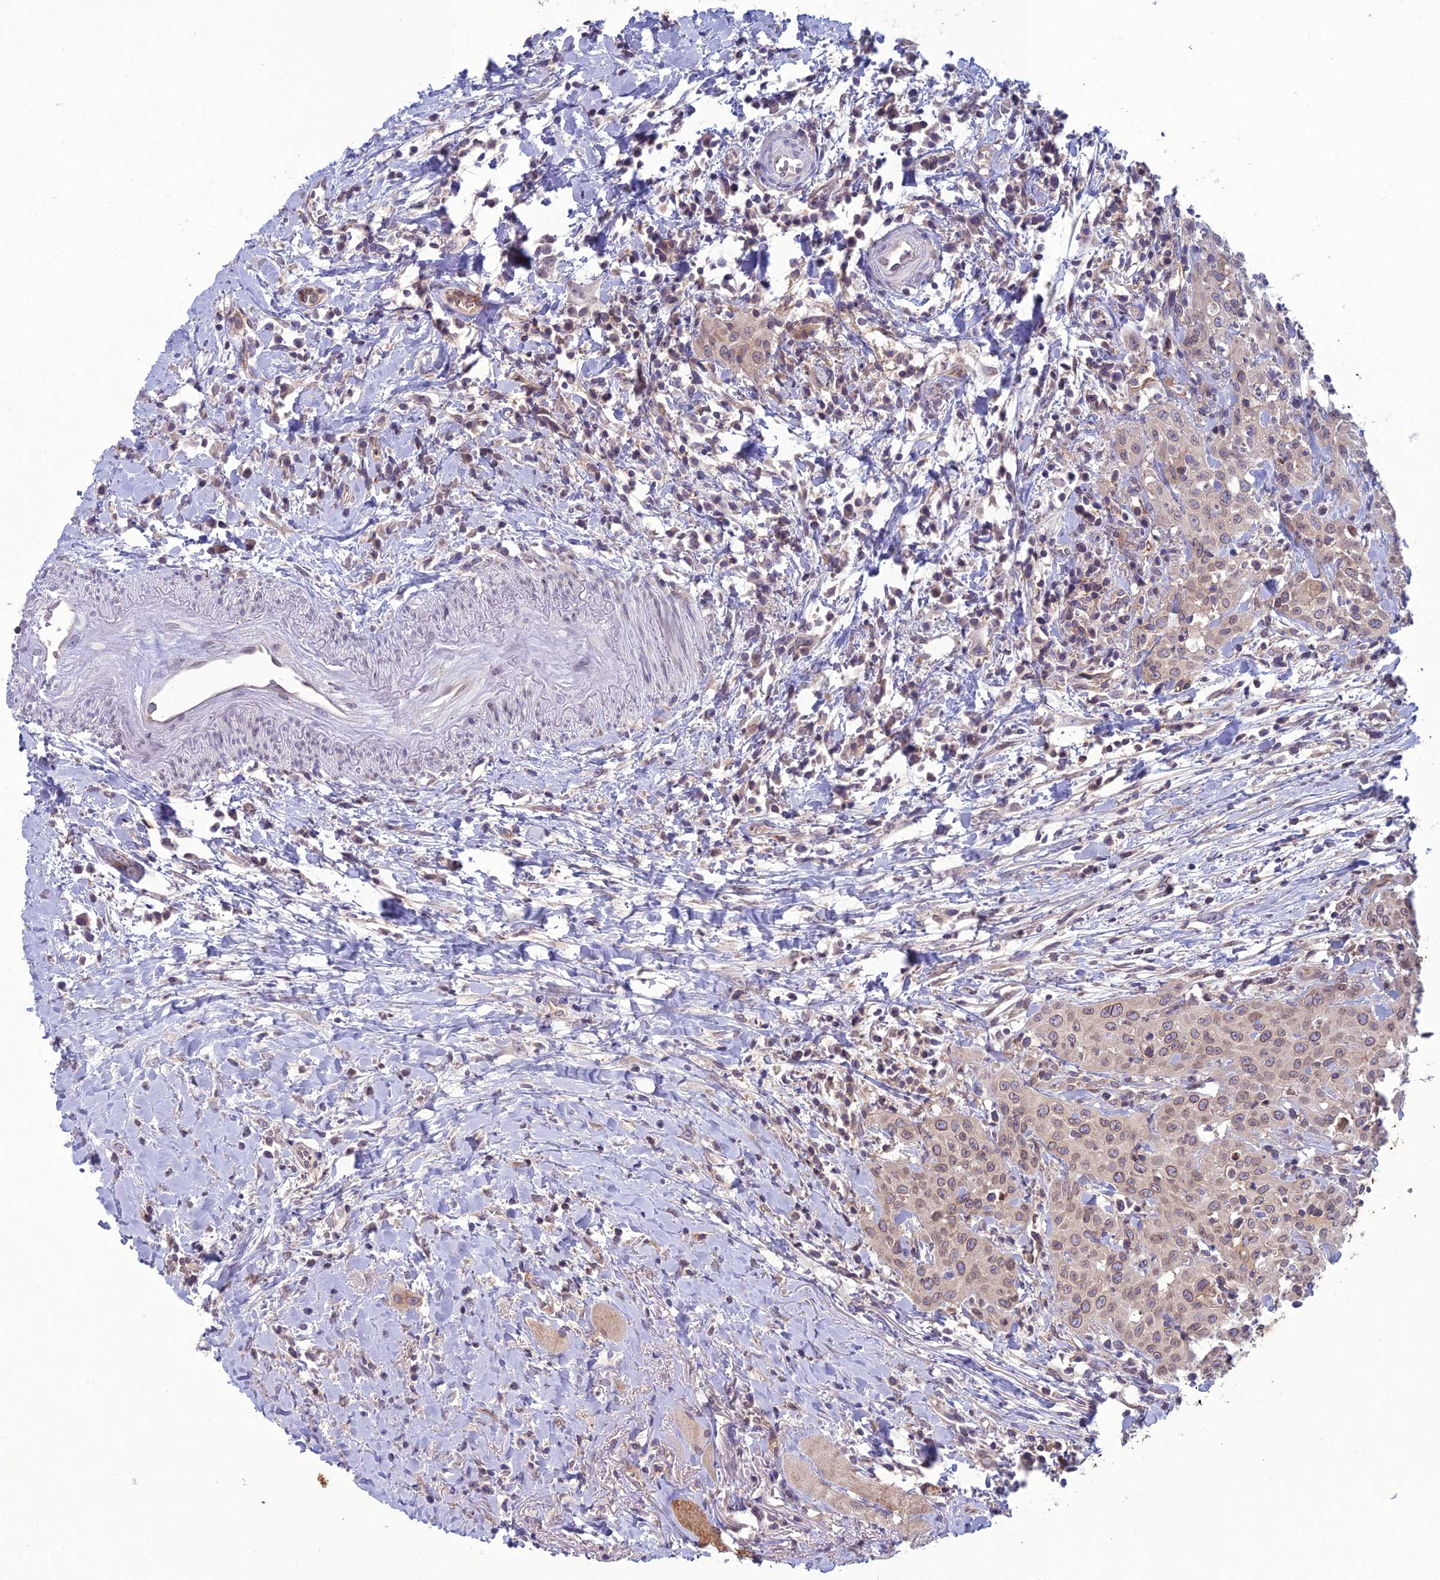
{"staining": {"intensity": "moderate", "quantity": ">75%", "location": "cytoplasmic/membranous,nuclear"}, "tissue": "head and neck cancer", "cell_type": "Tumor cells", "image_type": "cancer", "snomed": [{"axis": "morphology", "description": "Squamous cell carcinoma, NOS"}, {"axis": "topography", "description": "Head-Neck"}], "caption": "Approximately >75% of tumor cells in human head and neck cancer reveal moderate cytoplasmic/membranous and nuclear protein expression as visualized by brown immunohistochemical staining.", "gene": "WDR46", "patient": {"sex": "female", "age": 70}}